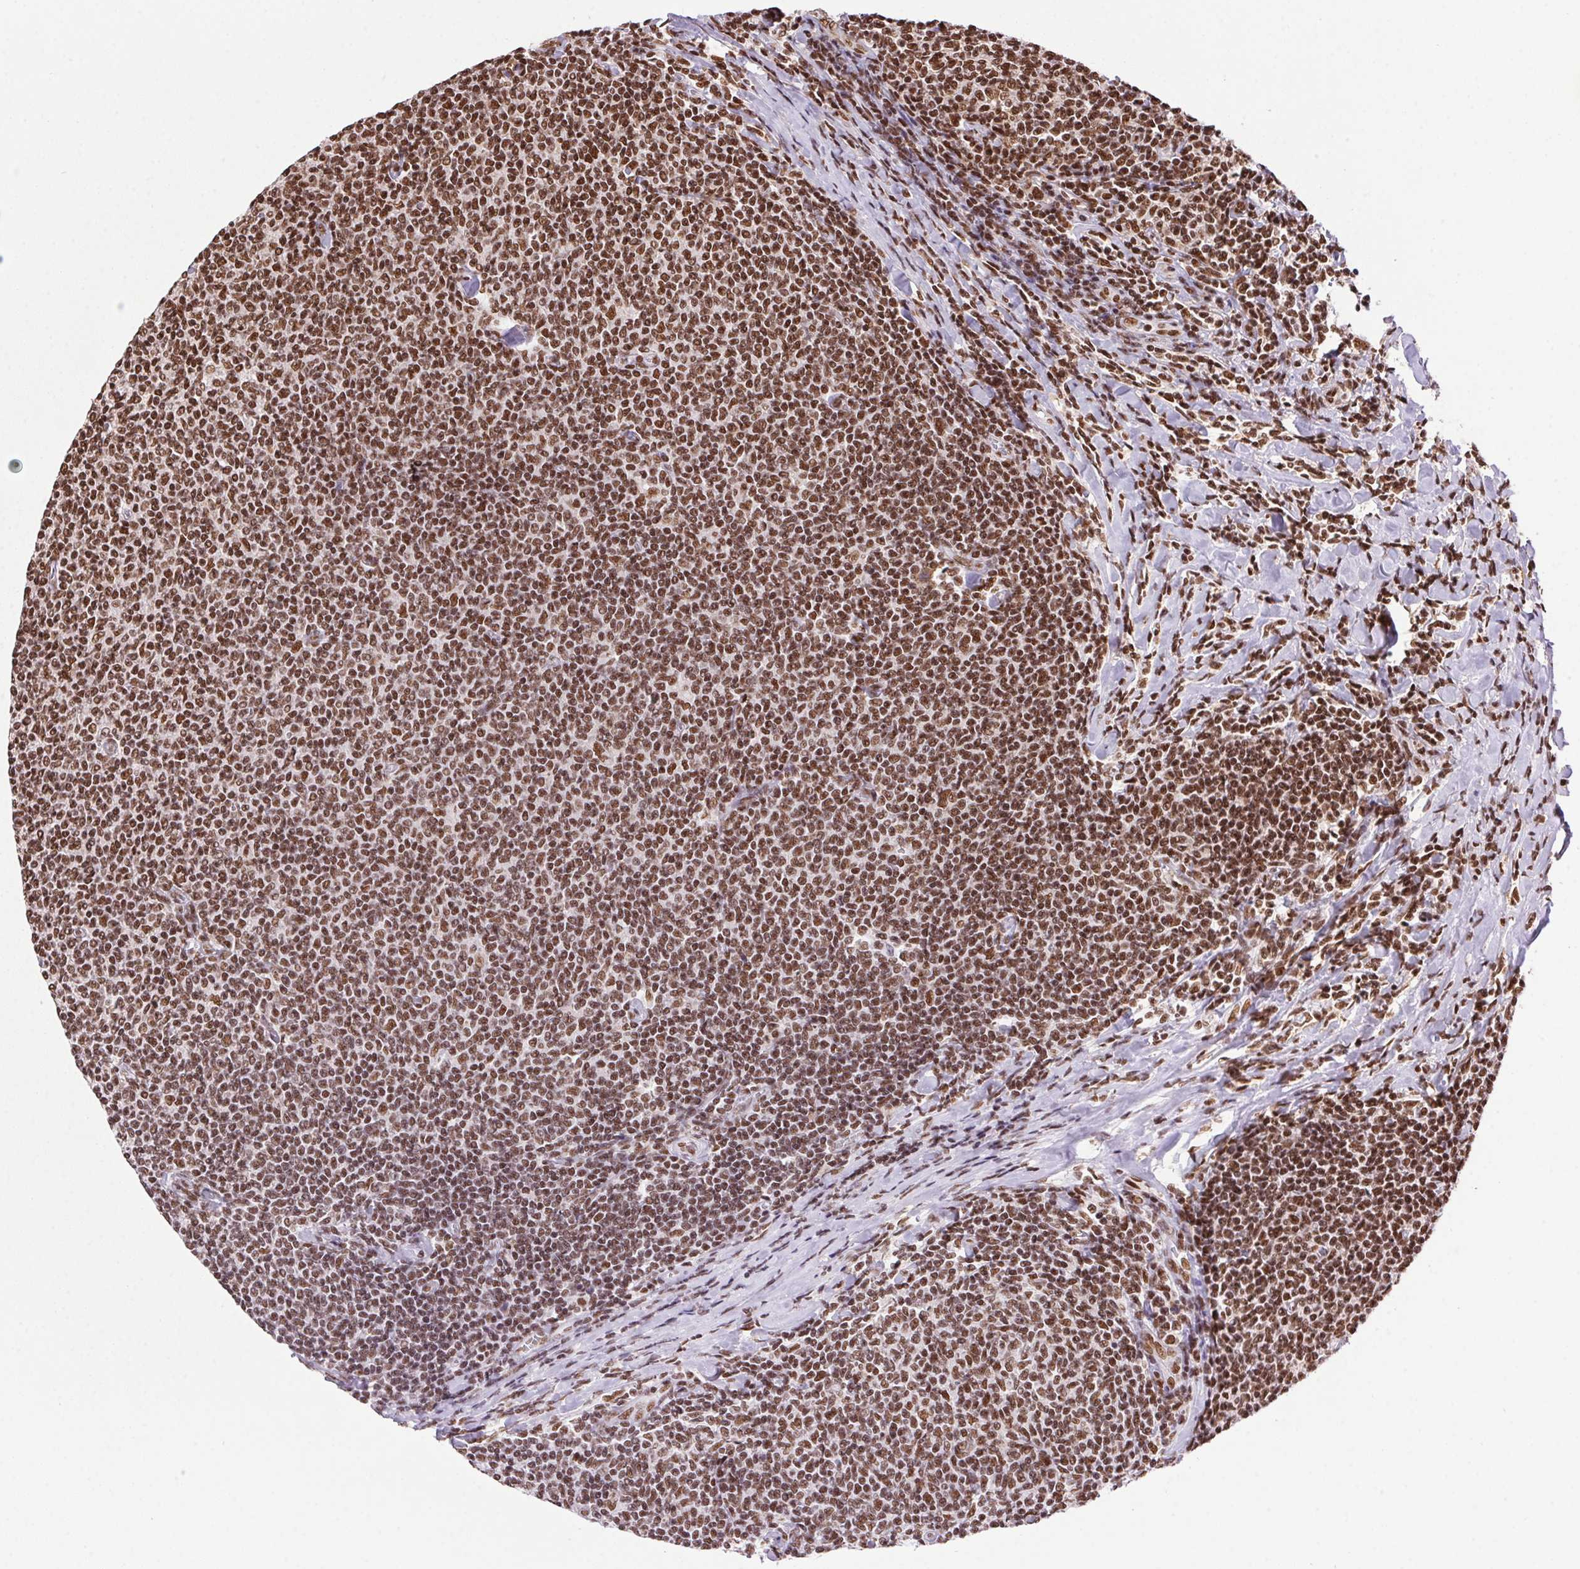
{"staining": {"intensity": "moderate", "quantity": ">75%", "location": "nuclear"}, "tissue": "lymphoma", "cell_type": "Tumor cells", "image_type": "cancer", "snomed": [{"axis": "morphology", "description": "Malignant lymphoma, non-Hodgkin's type, Low grade"}, {"axis": "topography", "description": "Lymph node"}], "caption": "Immunohistochemistry photomicrograph of neoplastic tissue: lymphoma stained using immunohistochemistry (IHC) exhibits medium levels of moderate protein expression localized specifically in the nuclear of tumor cells, appearing as a nuclear brown color.", "gene": "ZNF207", "patient": {"sex": "male", "age": 52}}